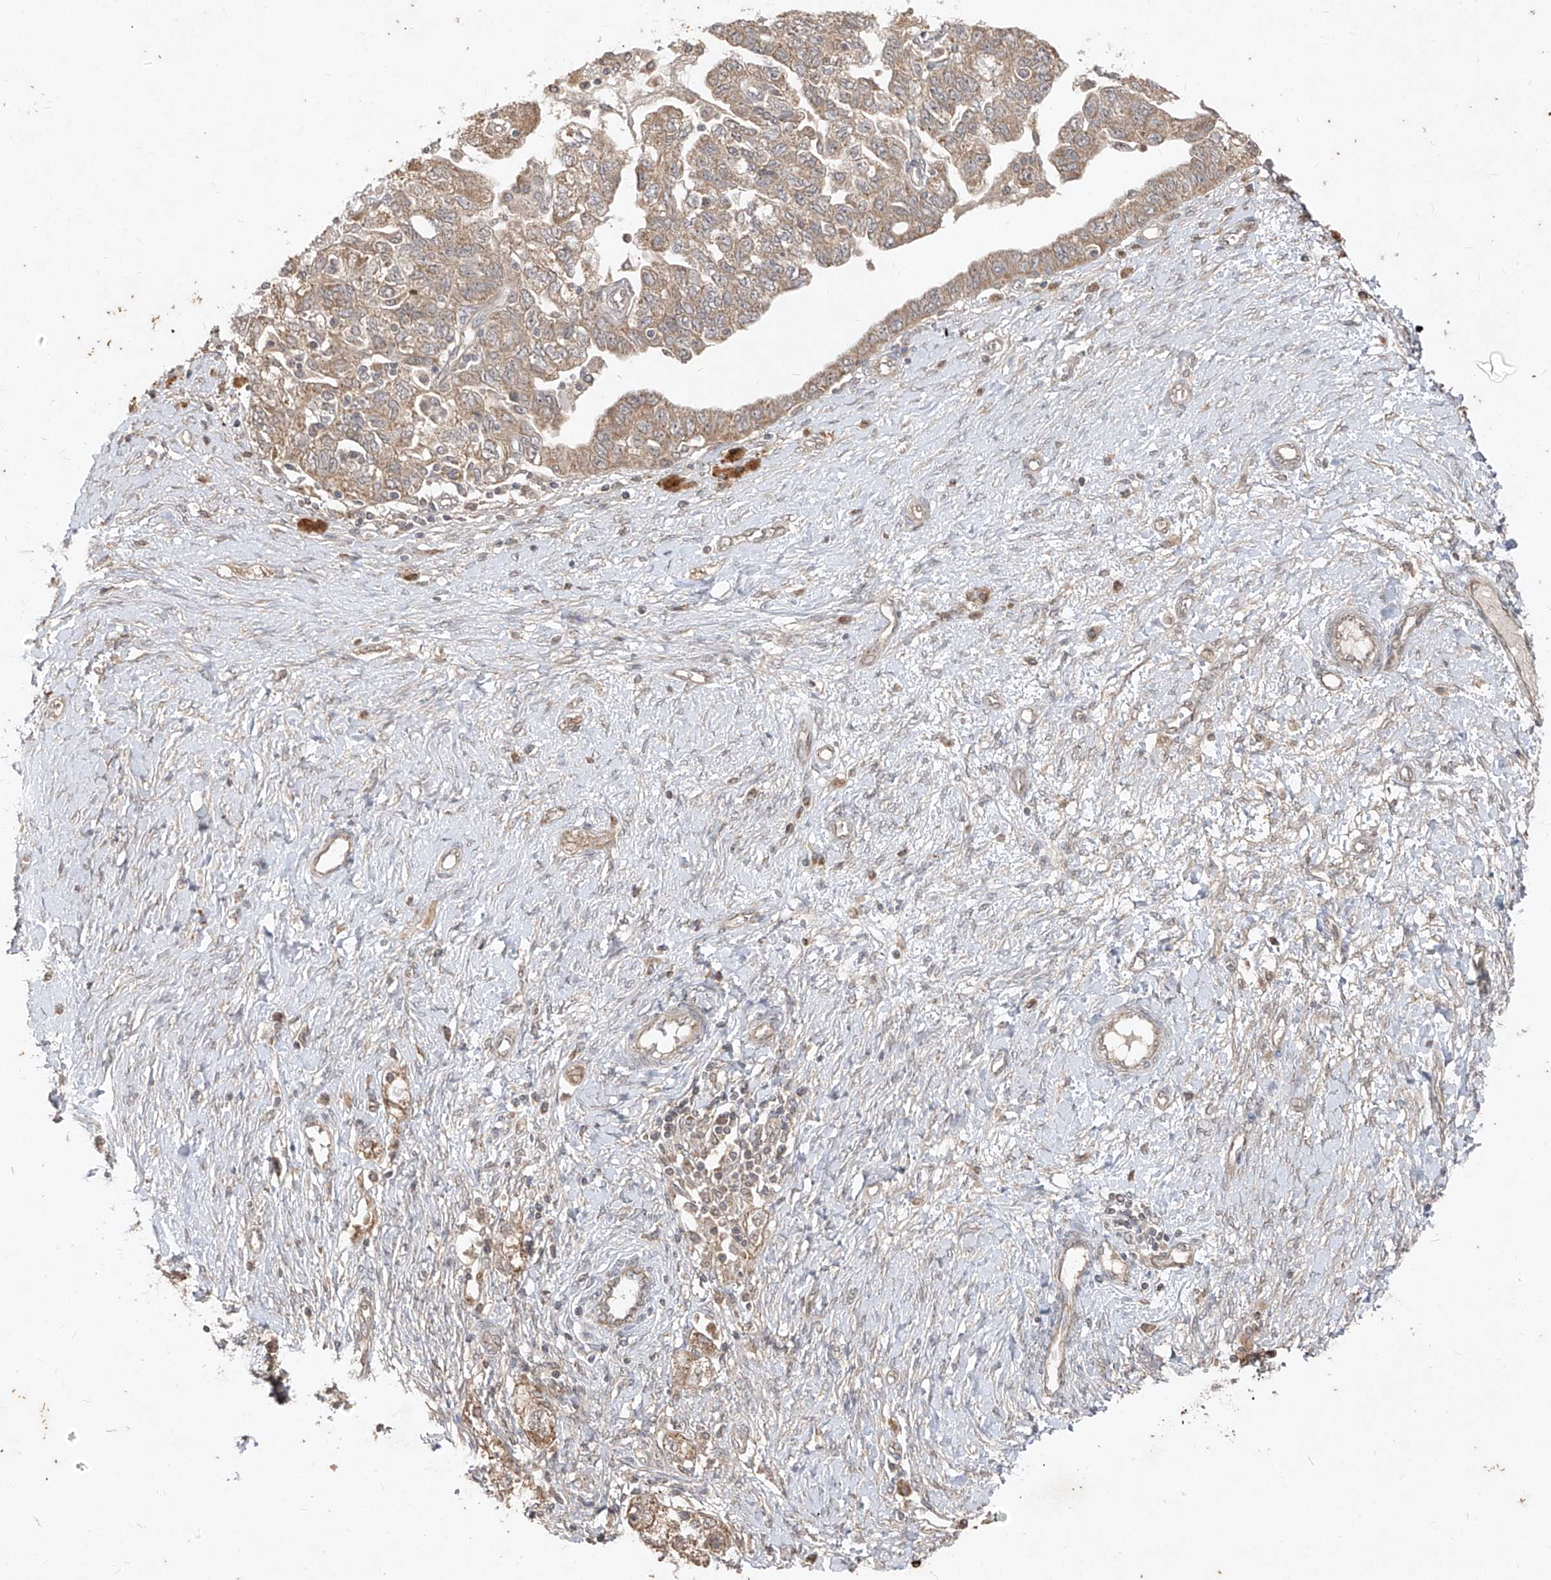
{"staining": {"intensity": "weak", "quantity": ">75%", "location": "cytoplasmic/membranous"}, "tissue": "ovarian cancer", "cell_type": "Tumor cells", "image_type": "cancer", "snomed": [{"axis": "morphology", "description": "Carcinoma, NOS"}, {"axis": "morphology", "description": "Cystadenocarcinoma, serous, NOS"}, {"axis": "topography", "description": "Ovary"}], "caption": "Carcinoma (ovarian) stained for a protein displays weak cytoplasmic/membranous positivity in tumor cells.", "gene": "ABCD3", "patient": {"sex": "female", "age": 69}}